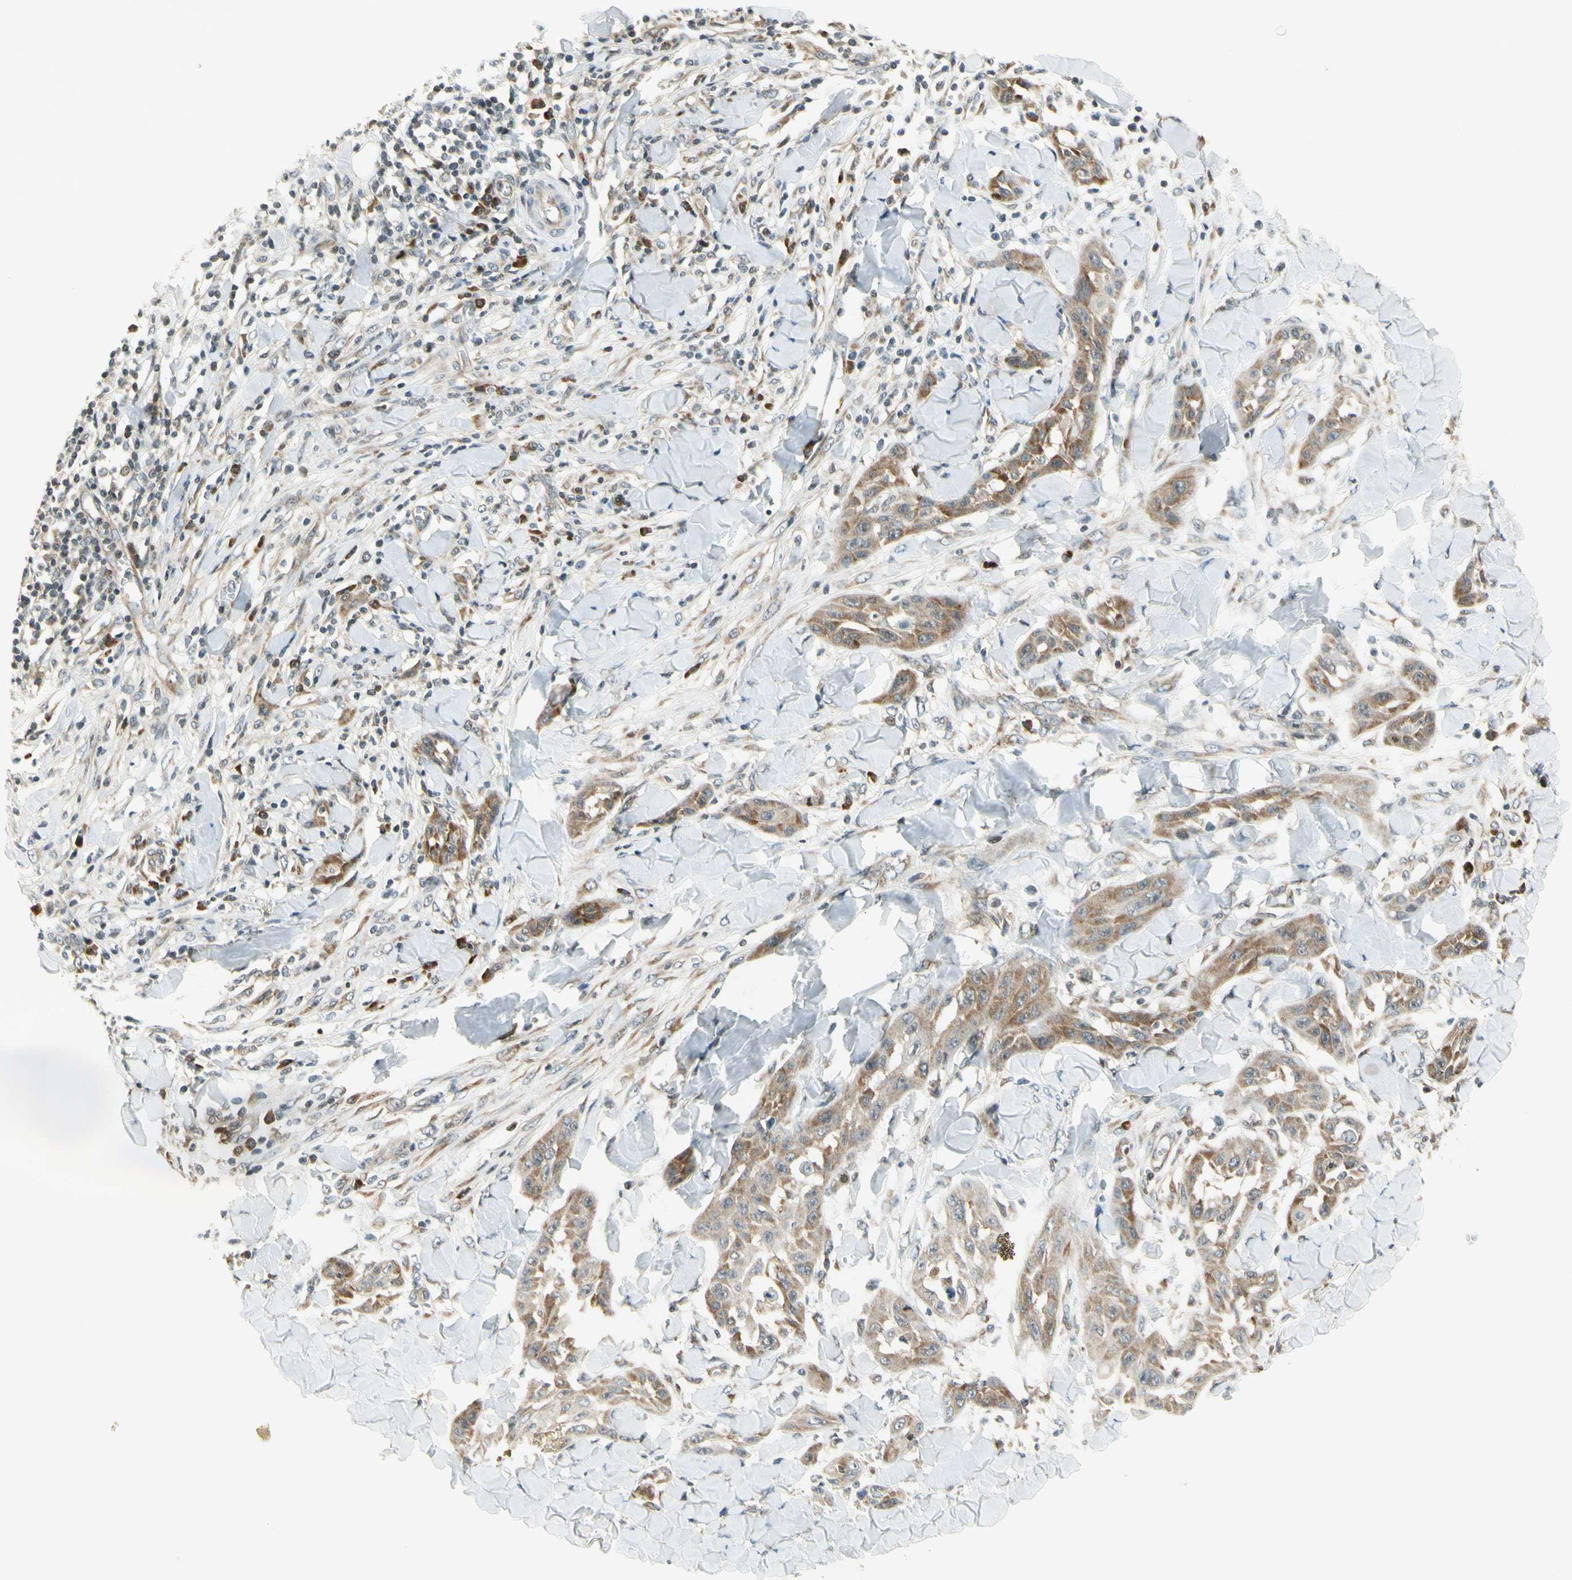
{"staining": {"intensity": "moderate", "quantity": ">75%", "location": "cytoplasmic/membranous"}, "tissue": "skin cancer", "cell_type": "Tumor cells", "image_type": "cancer", "snomed": [{"axis": "morphology", "description": "Squamous cell carcinoma, NOS"}, {"axis": "topography", "description": "Skin"}], "caption": "Protein staining exhibits moderate cytoplasmic/membranous expression in about >75% of tumor cells in squamous cell carcinoma (skin).", "gene": "TPT1", "patient": {"sex": "male", "age": 24}}